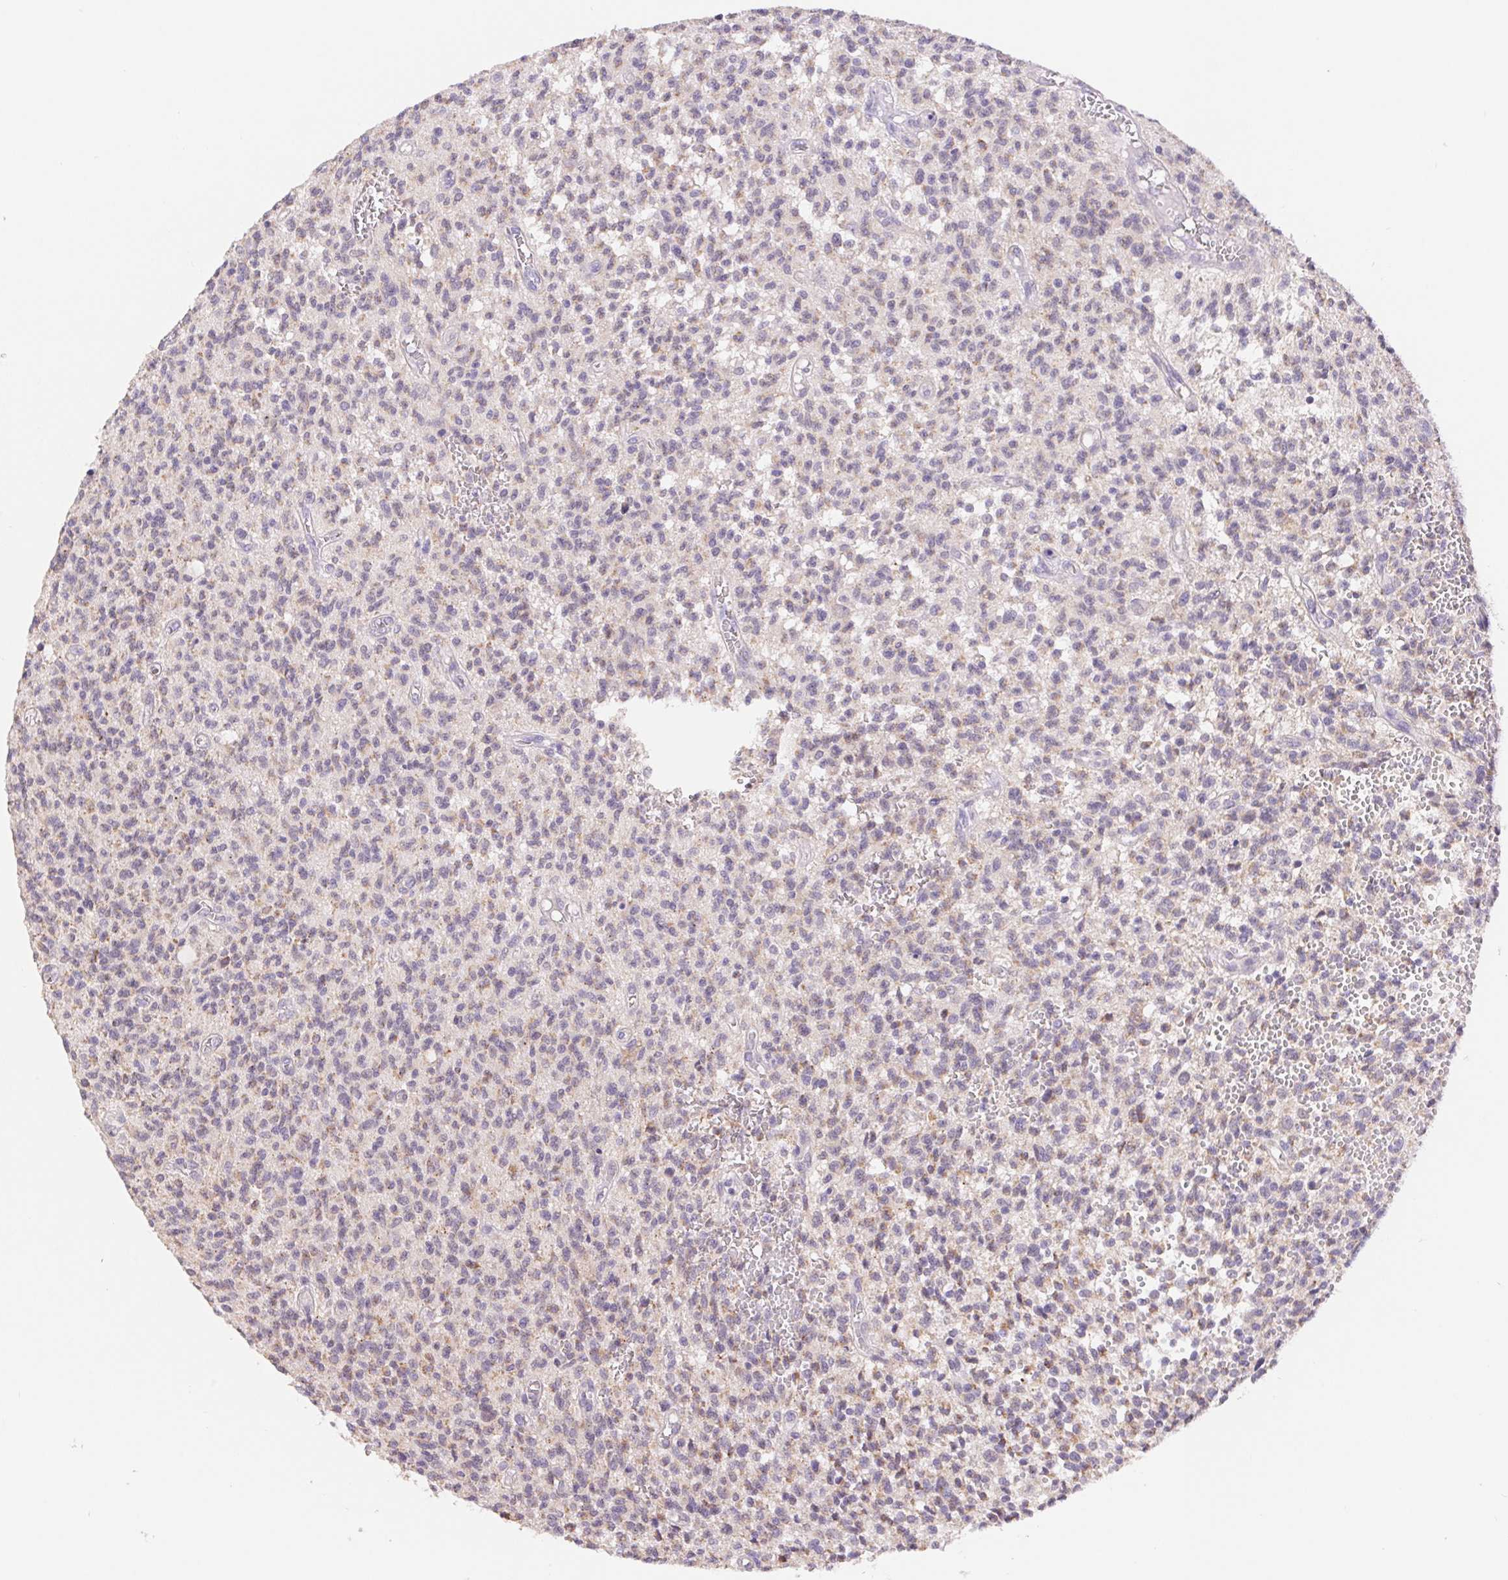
{"staining": {"intensity": "weak", "quantity": "25%-75%", "location": "cytoplasmic/membranous"}, "tissue": "glioma", "cell_type": "Tumor cells", "image_type": "cancer", "snomed": [{"axis": "morphology", "description": "Glioma, malignant, Low grade"}, {"axis": "topography", "description": "Brain"}], "caption": "DAB immunohistochemical staining of human malignant low-grade glioma shows weak cytoplasmic/membranous protein positivity in approximately 25%-75% of tumor cells.", "gene": "FKBP6", "patient": {"sex": "male", "age": 64}}